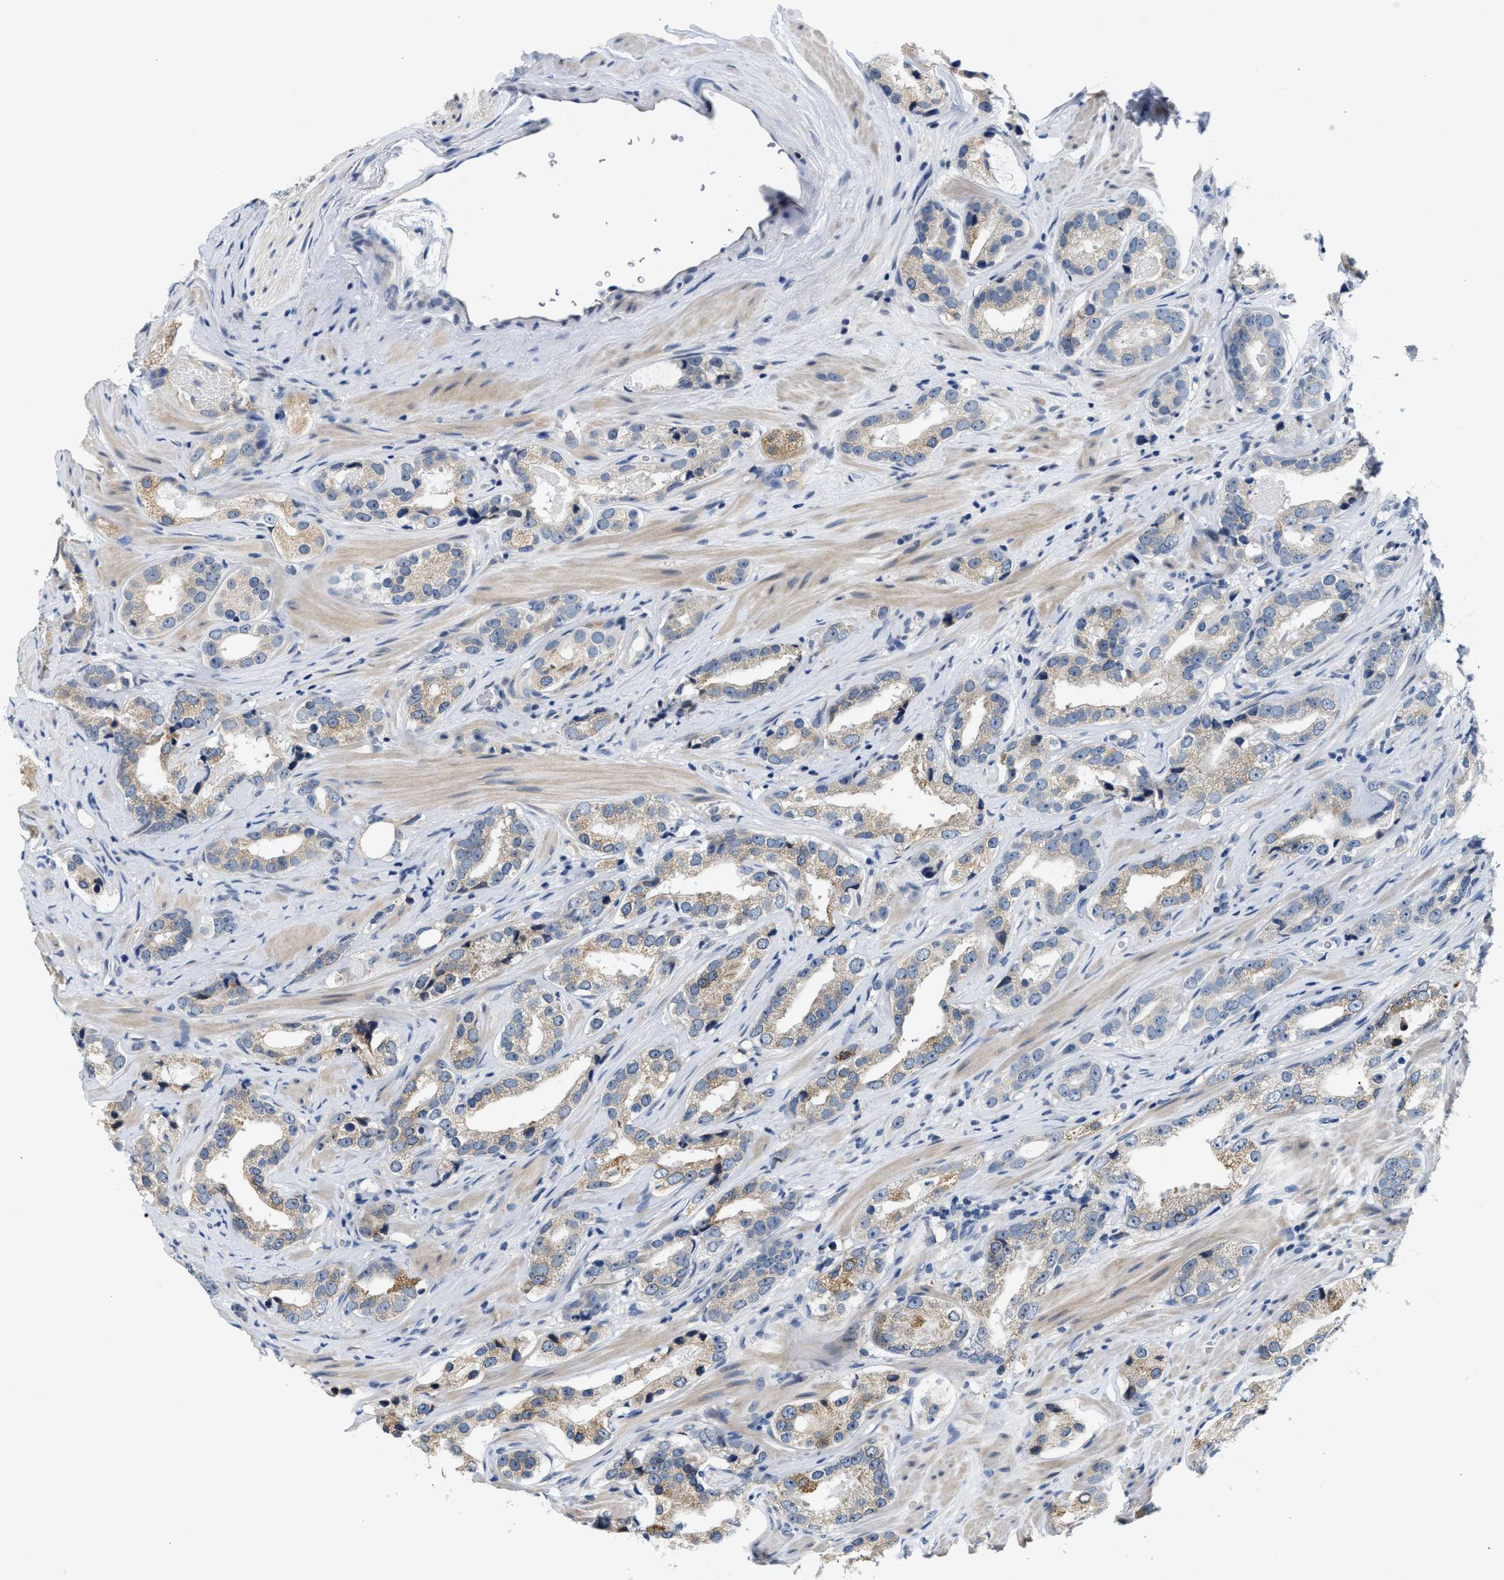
{"staining": {"intensity": "weak", "quantity": "<25%", "location": "cytoplasmic/membranous"}, "tissue": "prostate cancer", "cell_type": "Tumor cells", "image_type": "cancer", "snomed": [{"axis": "morphology", "description": "Adenocarcinoma, High grade"}, {"axis": "topography", "description": "Prostate"}], "caption": "This is an immunohistochemistry histopathology image of human adenocarcinoma (high-grade) (prostate). There is no expression in tumor cells.", "gene": "CLGN", "patient": {"sex": "male", "age": 63}}